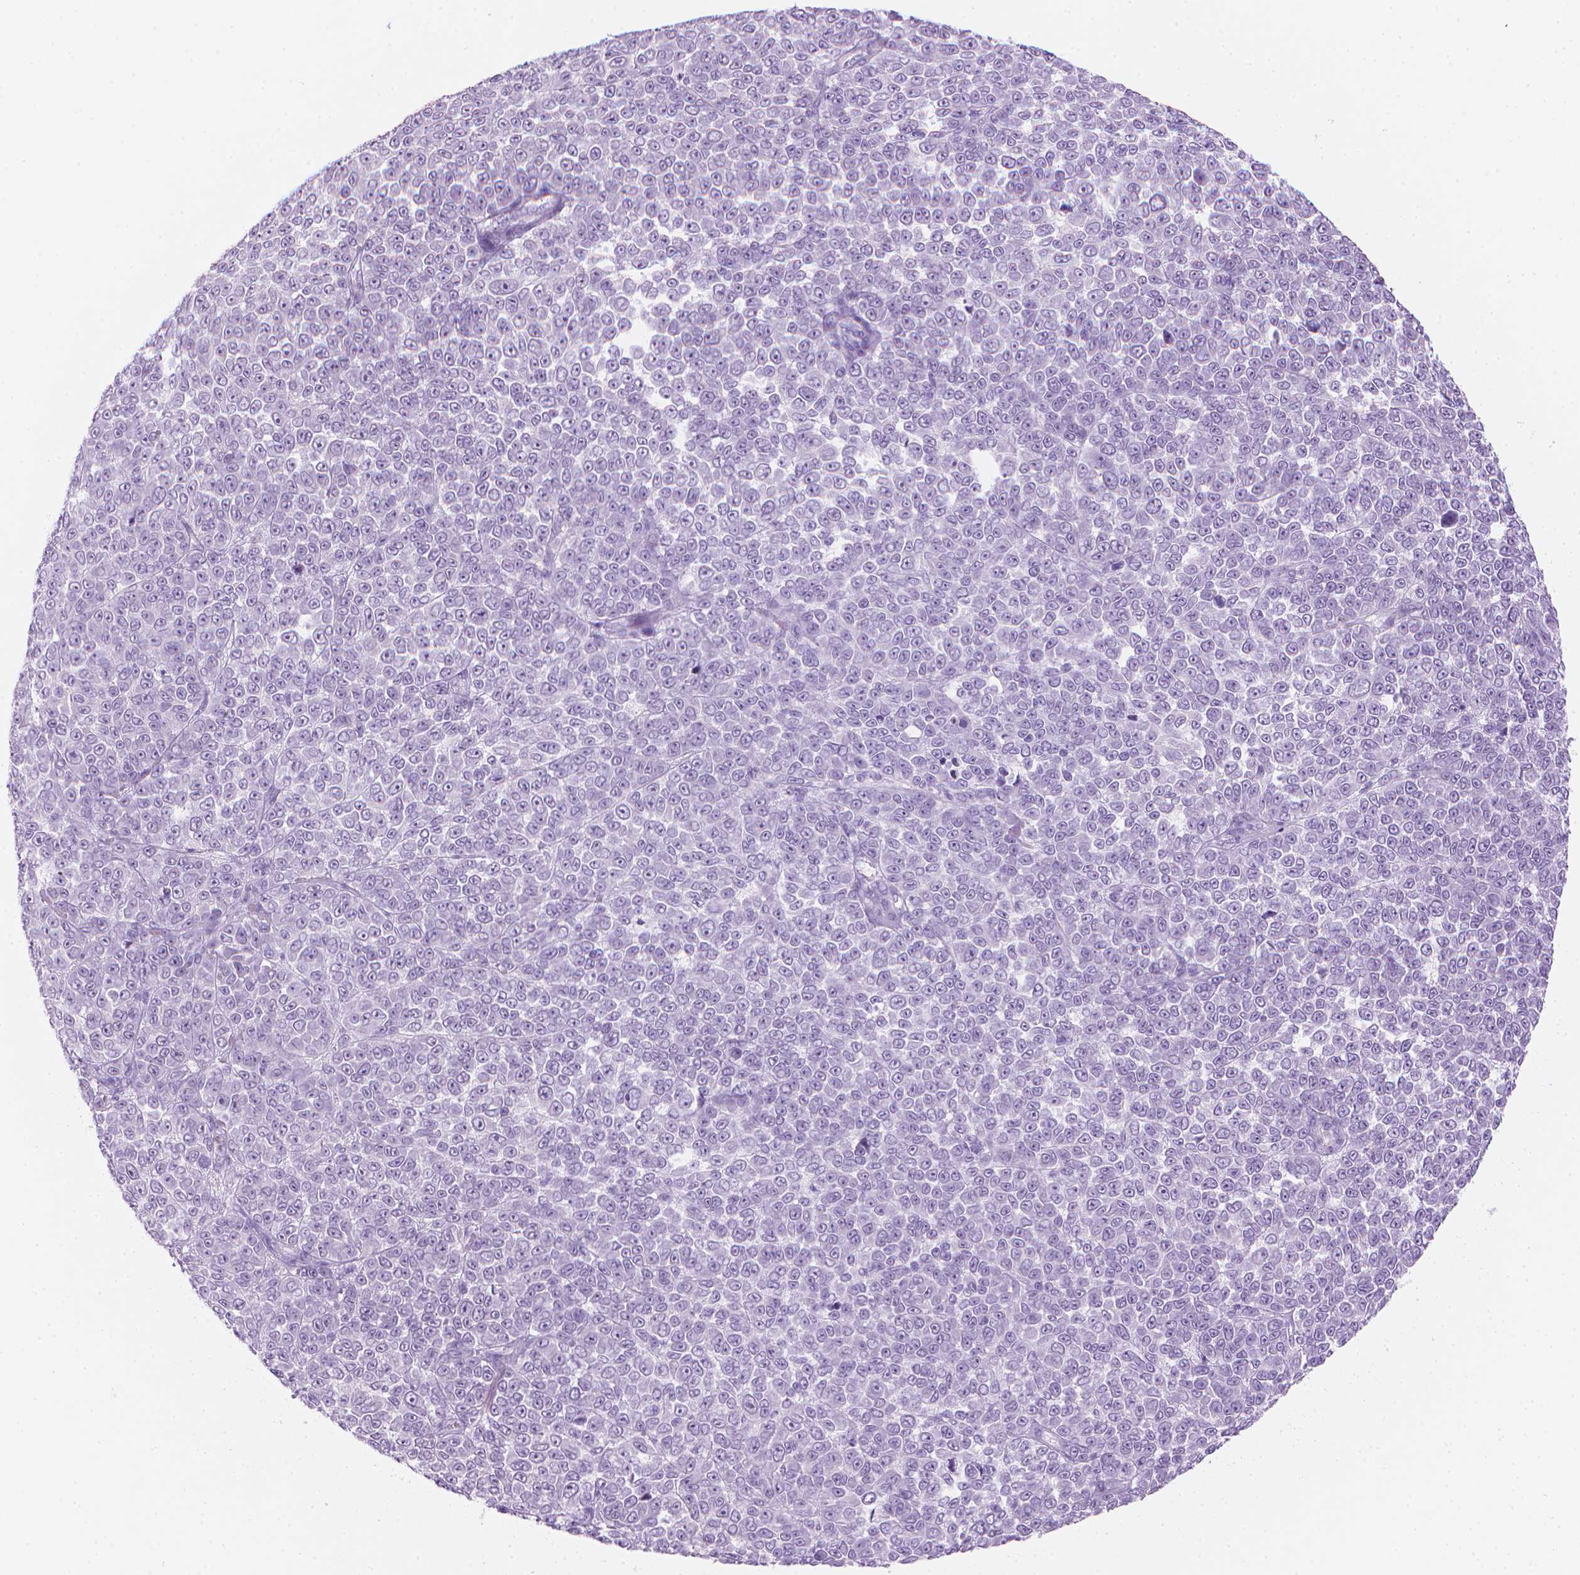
{"staining": {"intensity": "negative", "quantity": "none", "location": "none"}, "tissue": "melanoma", "cell_type": "Tumor cells", "image_type": "cancer", "snomed": [{"axis": "morphology", "description": "Malignant melanoma, NOS"}, {"axis": "topography", "description": "Skin"}], "caption": "Protein analysis of malignant melanoma shows no significant expression in tumor cells.", "gene": "TTC29", "patient": {"sex": "female", "age": 95}}